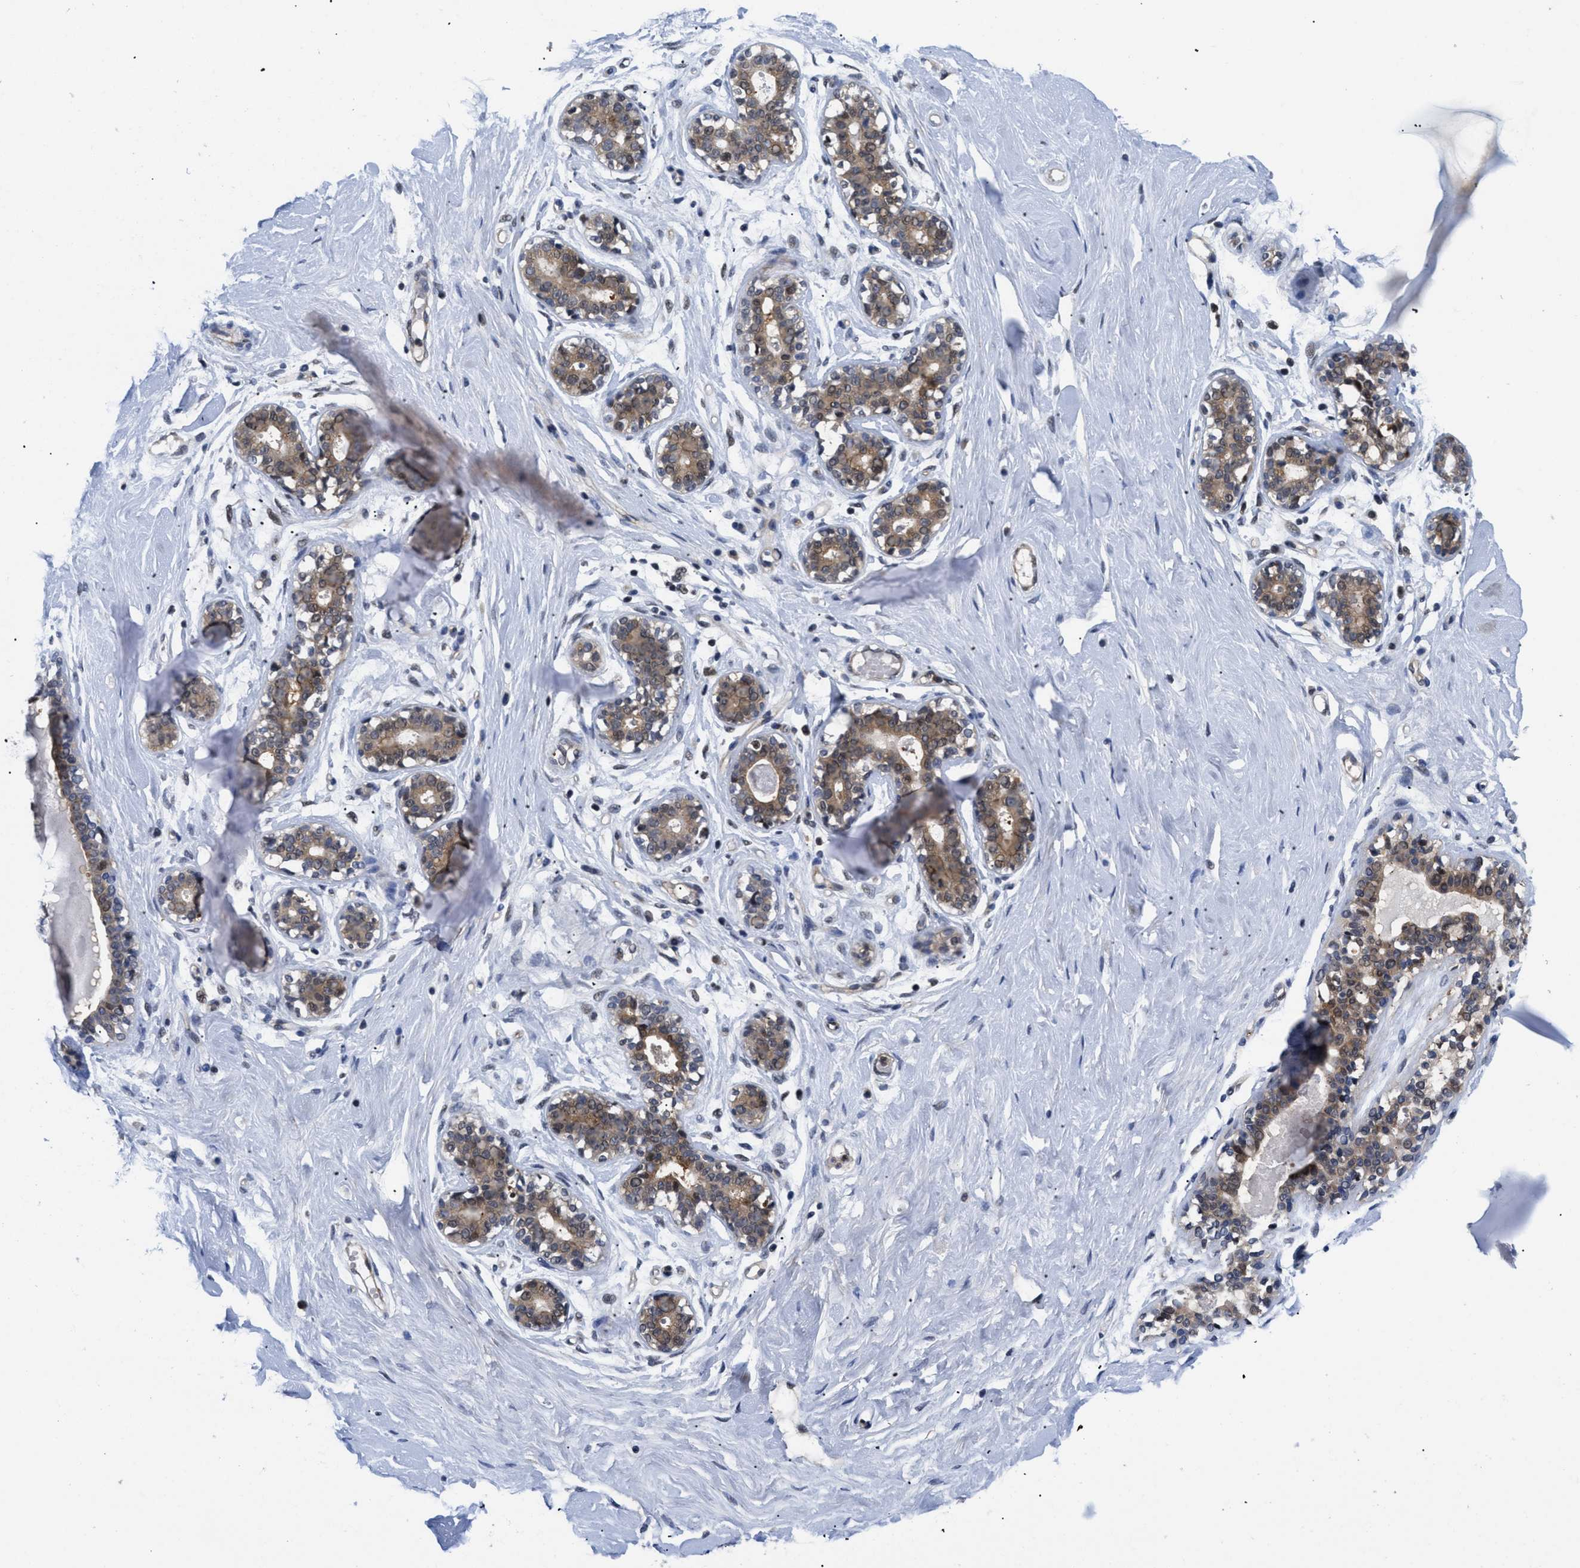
{"staining": {"intensity": "negative", "quantity": "none", "location": "none"}, "tissue": "breast", "cell_type": "Adipocytes", "image_type": "normal", "snomed": [{"axis": "morphology", "description": "Normal tissue, NOS"}, {"axis": "topography", "description": "Breast"}], "caption": "Adipocytes are negative for protein expression in unremarkable human breast. (DAB immunohistochemistry, high magnification).", "gene": "SLC29A2", "patient": {"sex": "female", "age": 23}}